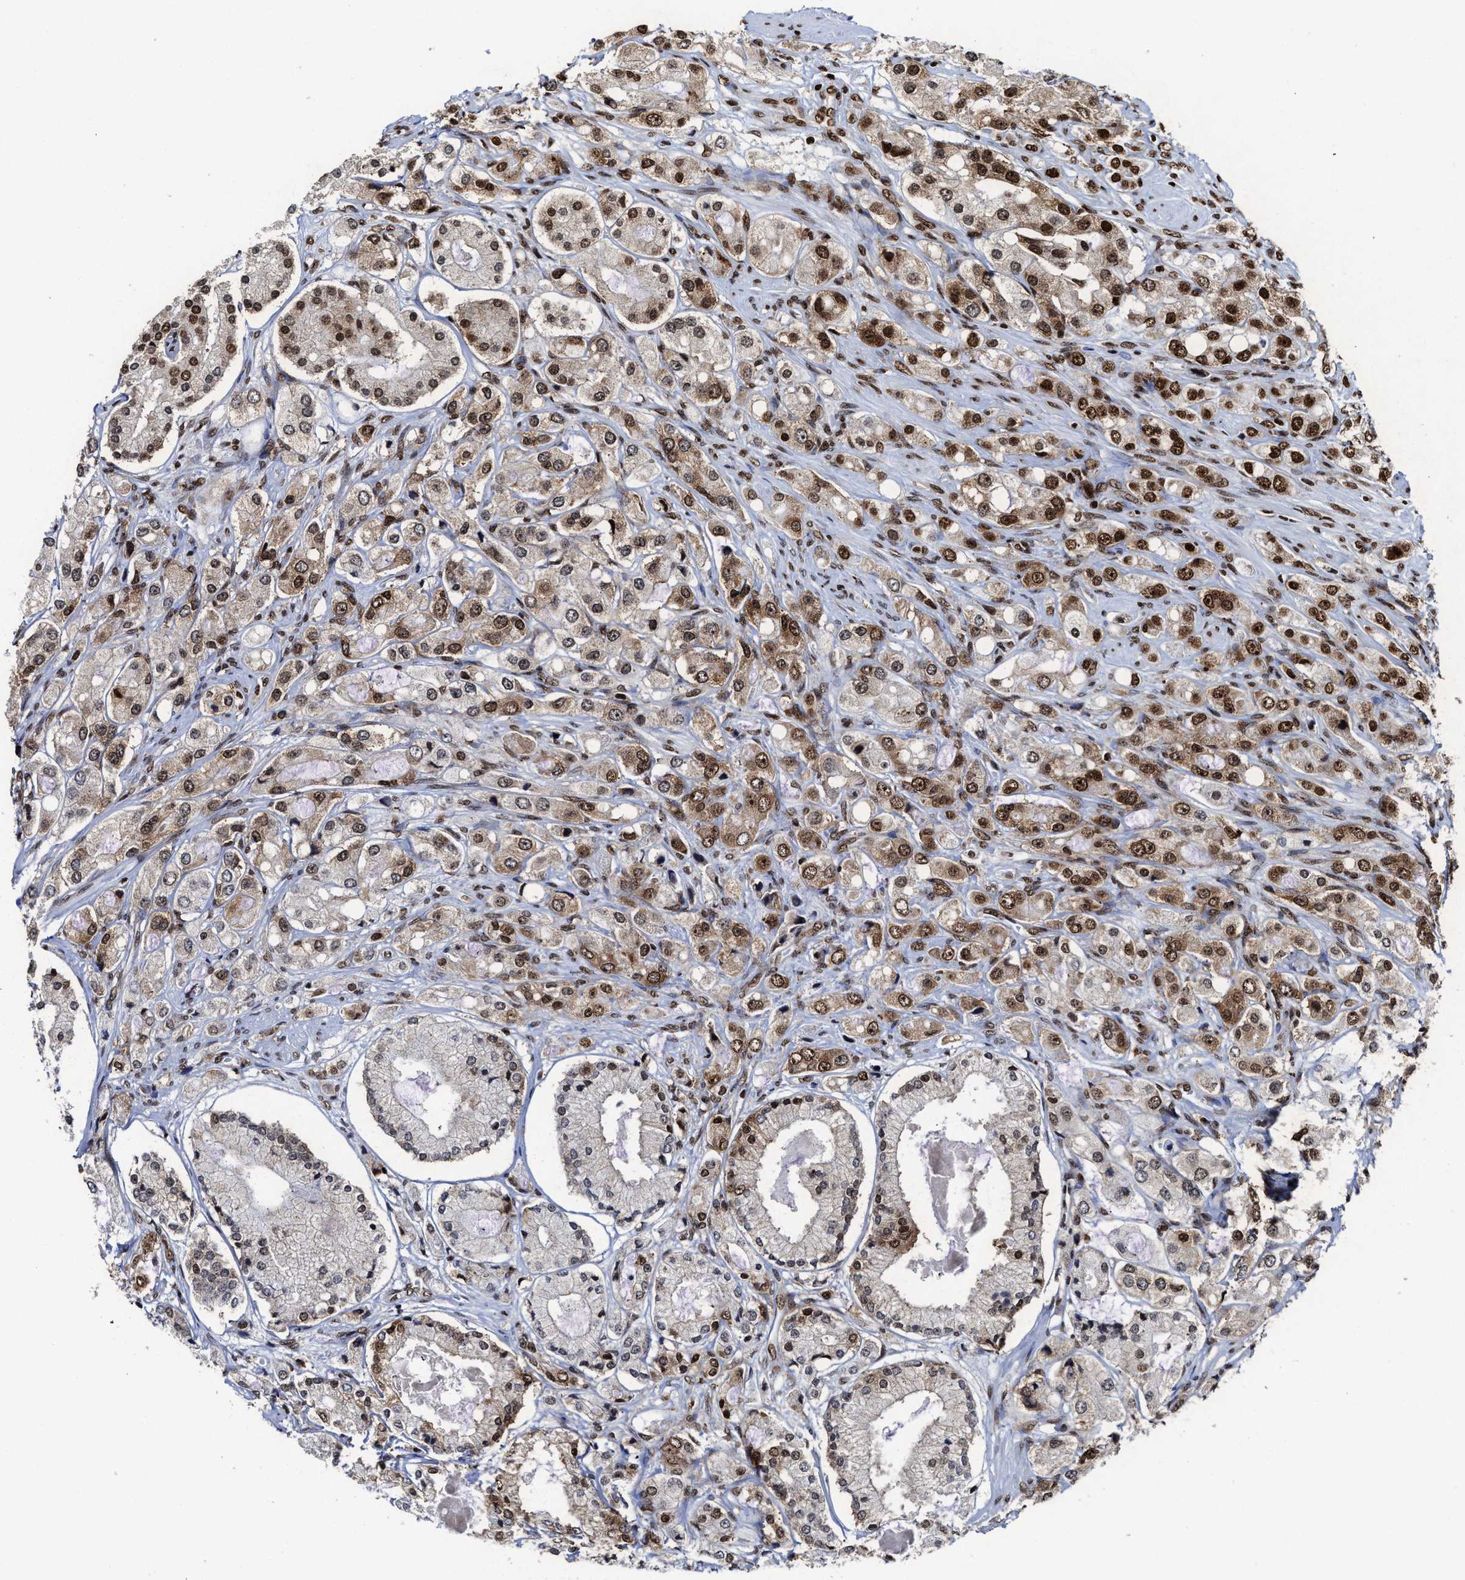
{"staining": {"intensity": "moderate", "quantity": "25%-75%", "location": "cytoplasmic/membranous,nuclear"}, "tissue": "prostate cancer", "cell_type": "Tumor cells", "image_type": "cancer", "snomed": [{"axis": "morphology", "description": "Adenocarcinoma, High grade"}, {"axis": "topography", "description": "Prostate"}], "caption": "Moderate cytoplasmic/membranous and nuclear expression is identified in approximately 25%-75% of tumor cells in prostate cancer (high-grade adenocarcinoma). Ihc stains the protein of interest in brown and the nuclei are stained blue.", "gene": "ALYREF", "patient": {"sex": "male", "age": 65}}